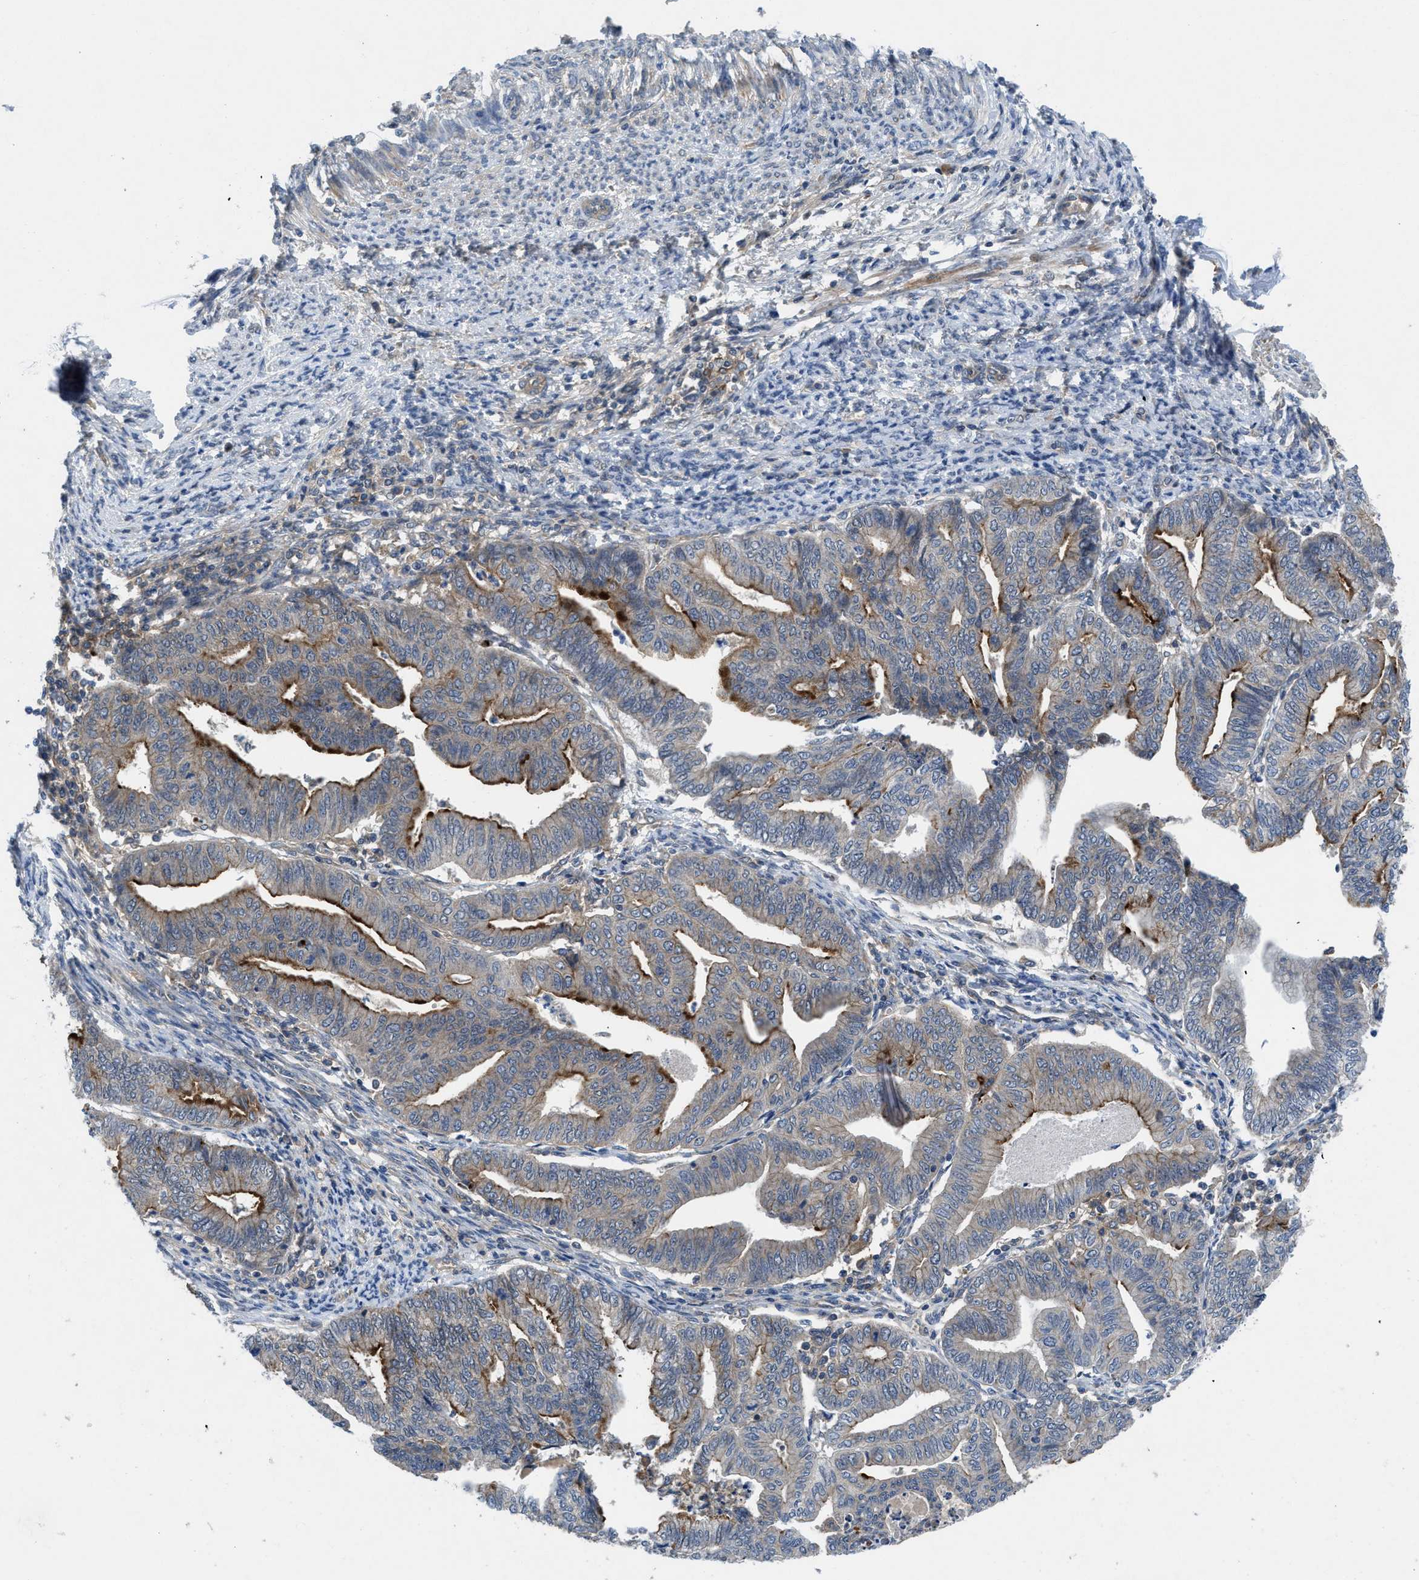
{"staining": {"intensity": "moderate", "quantity": "25%-75%", "location": "cytoplasmic/membranous"}, "tissue": "endometrial cancer", "cell_type": "Tumor cells", "image_type": "cancer", "snomed": [{"axis": "morphology", "description": "Adenocarcinoma, NOS"}, {"axis": "topography", "description": "Endometrium"}], "caption": "A medium amount of moderate cytoplasmic/membranous staining is identified in approximately 25%-75% of tumor cells in adenocarcinoma (endometrial) tissue.", "gene": "PANX1", "patient": {"sex": "female", "age": 79}}